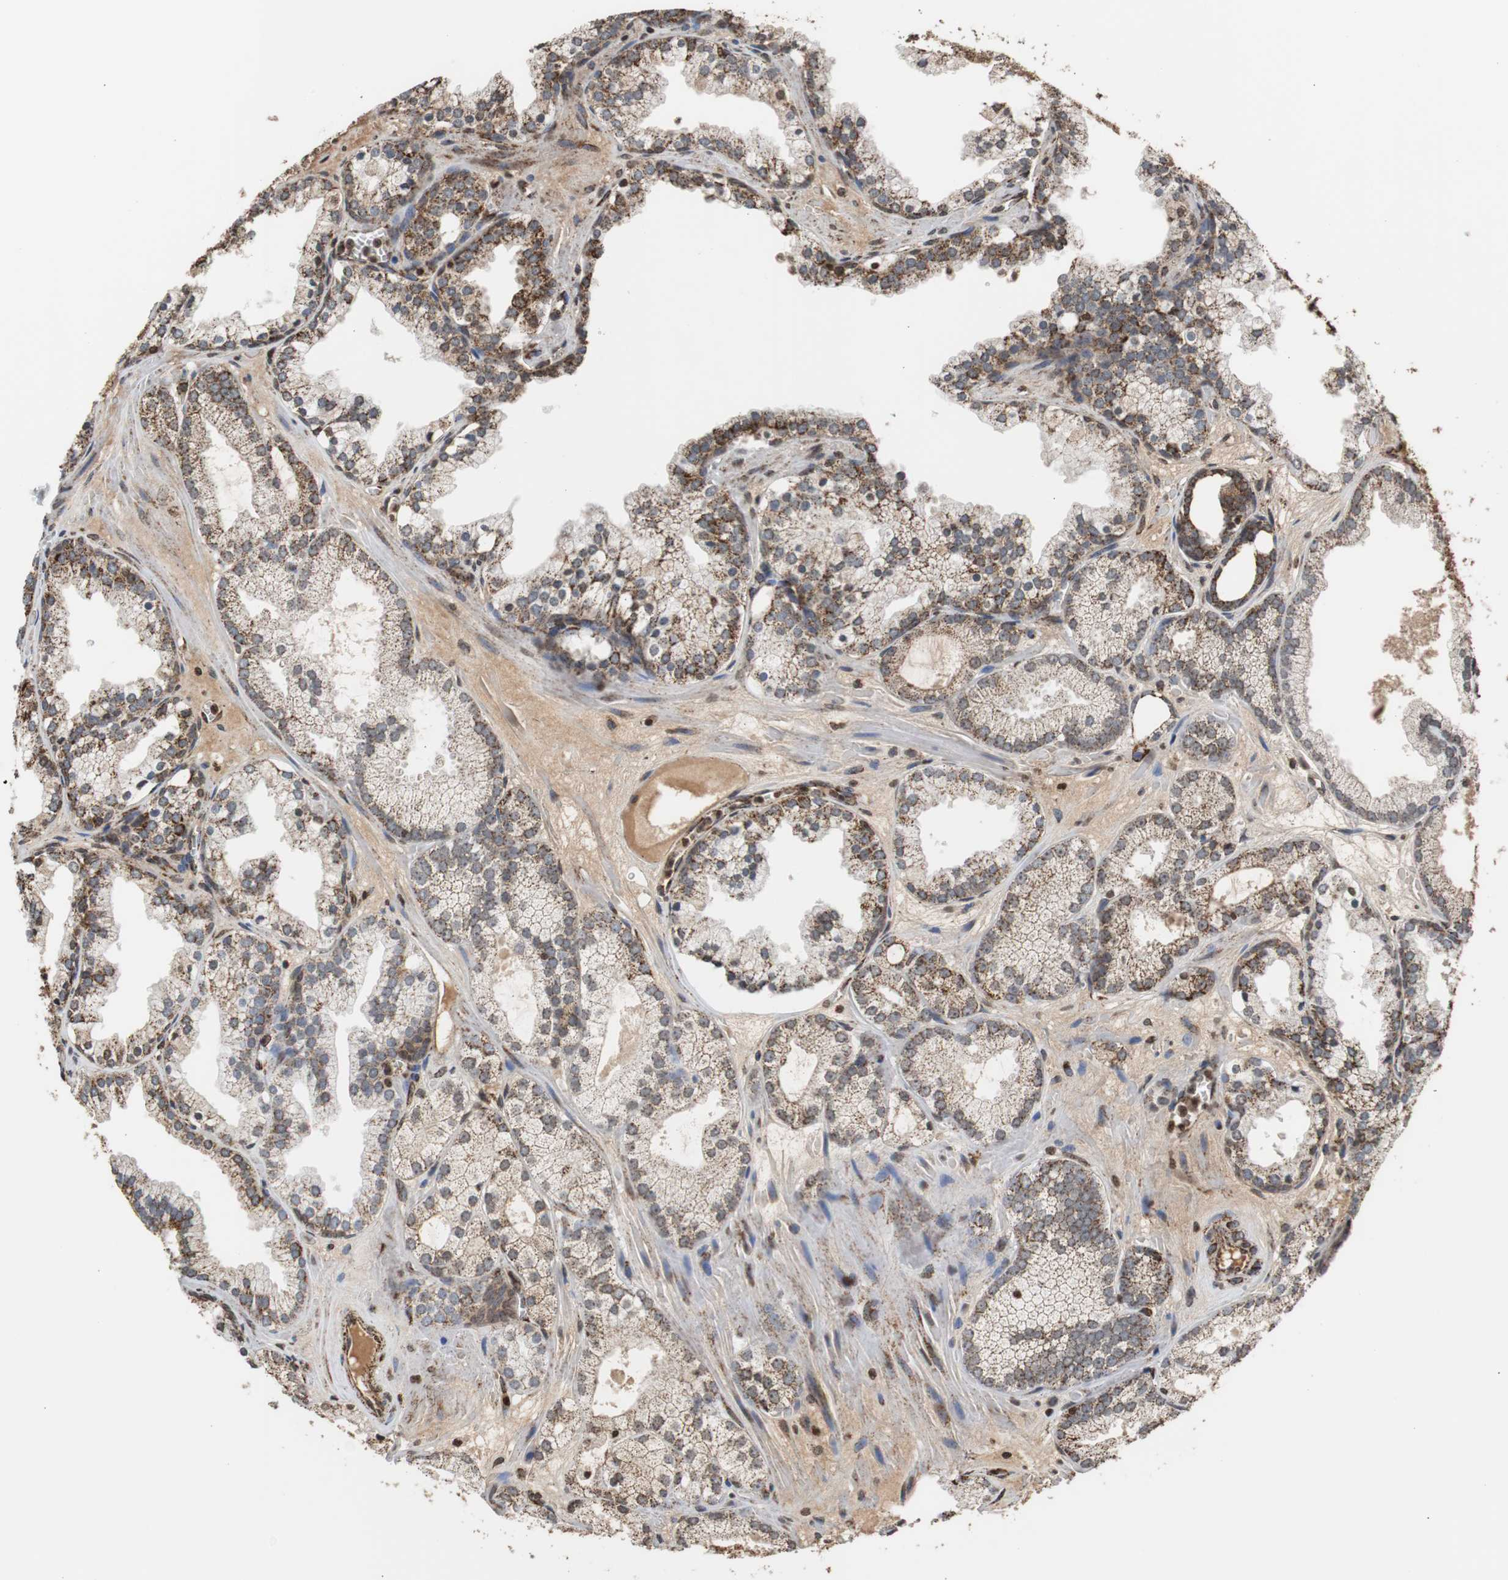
{"staining": {"intensity": "strong", "quantity": ">75%", "location": "cytoplasmic/membranous"}, "tissue": "prostate cancer", "cell_type": "Tumor cells", "image_type": "cancer", "snomed": [{"axis": "morphology", "description": "Adenocarcinoma, Low grade"}, {"axis": "topography", "description": "Prostate"}], "caption": "Immunohistochemical staining of low-grade adenocarcinoma (prostate) shows high levels of strong cytoplasmic/membranous protein staining in approximately >75% of tumor cells.", "gene": "HSPA9", "patient": {"sex": "male", "age": 57}}